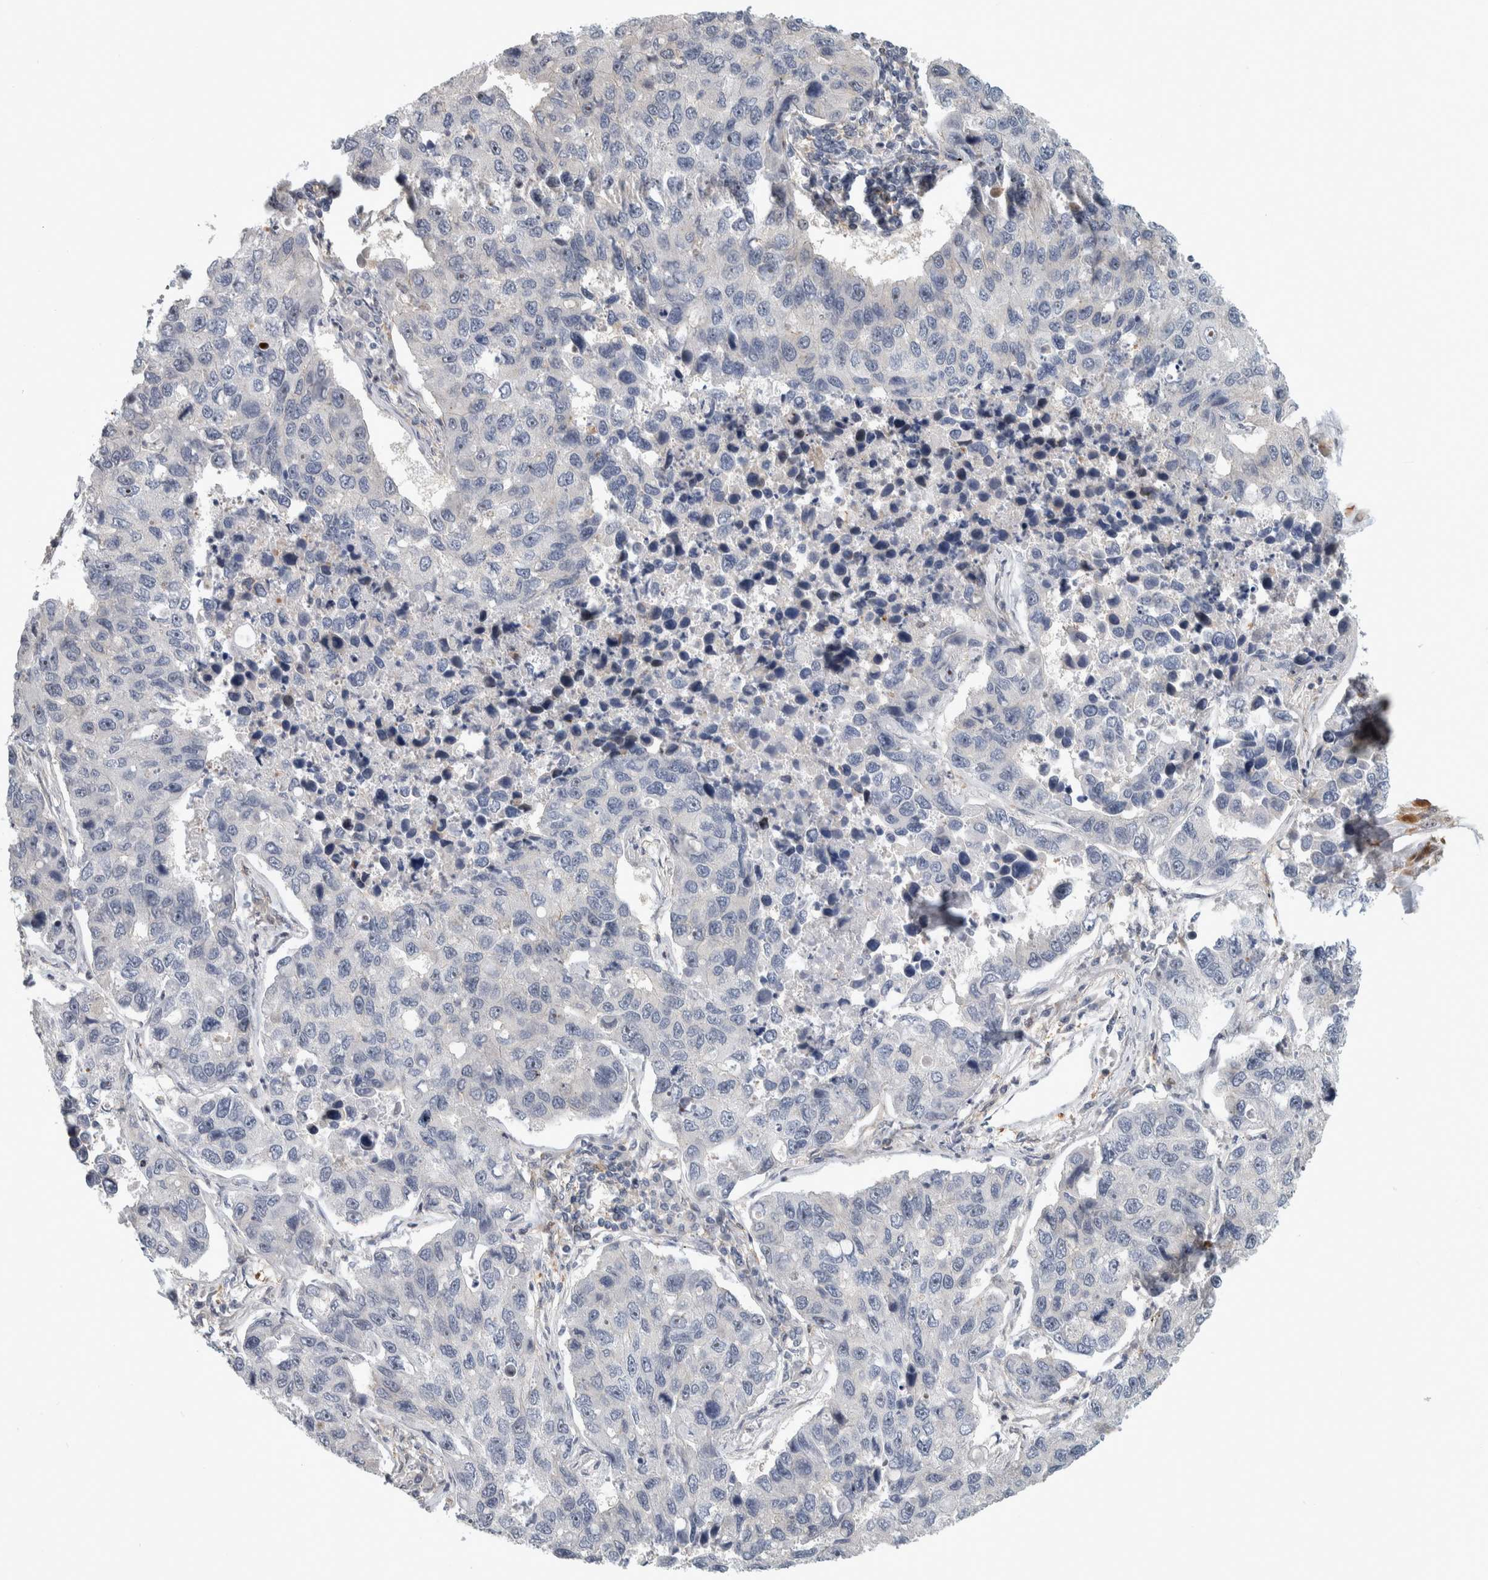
{"staining": {"intensity": "negative", "quantity": "none", "location": "none"}, "tissue": "lung cancer", "cell_type": "Tumor cells", "image_type": "cancer", "snomed": [{"axis": "morphology", "description": "Adenocarcinoma, NOS"}, {"axis": "topography", "description": "Lung"}], "caption": "Image shows no significant protein expression in tumor cells of adenocarcinoma (lung).", "gene": "MSL1", "patient": {"sex": "male", "age": 64}}